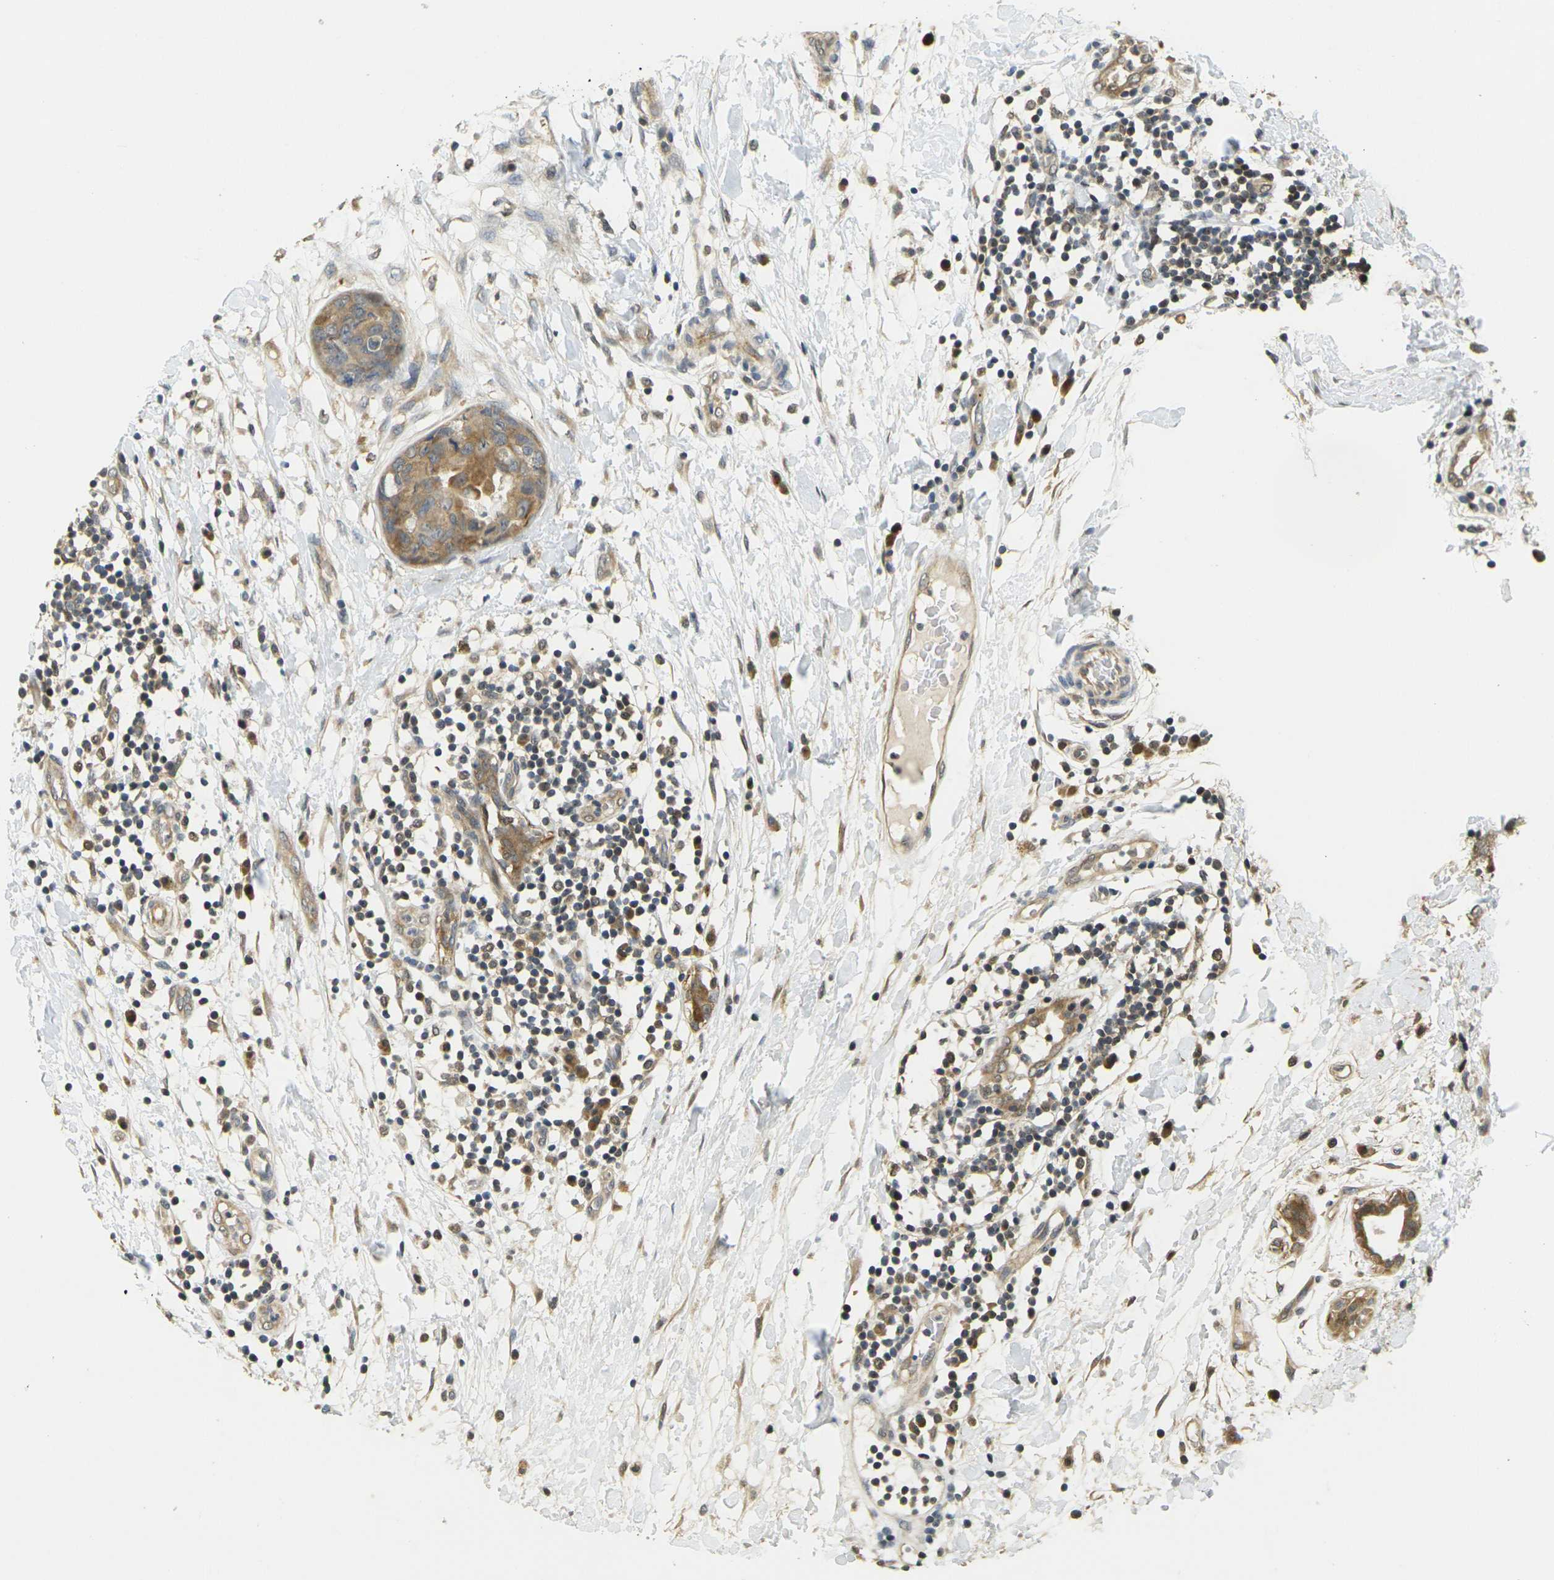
{"staining": {"intensity": "moderate", "quantity": ">75%", "location": "cytoplasmic/membranous"}, "tissue": "breast cancer", "cell_type": "Tumor cells", "image_type": "cancer", "snomed": [{"axis": "morphology", "description": "Duct carcinoma"}, {"axis": "topography", "description": "Breast"}], "caption": "Immunohistochemistry (IHC) micrograph of human breast cancer (invasive ductal carcinoma) stained for a protein (brown), which shows medium levels of moderate cytoplasmic/membranous expression in approximately >75% of tumor cells.", "gene": "KLHL8", "patient": {"sex": "female", "age": 40}}